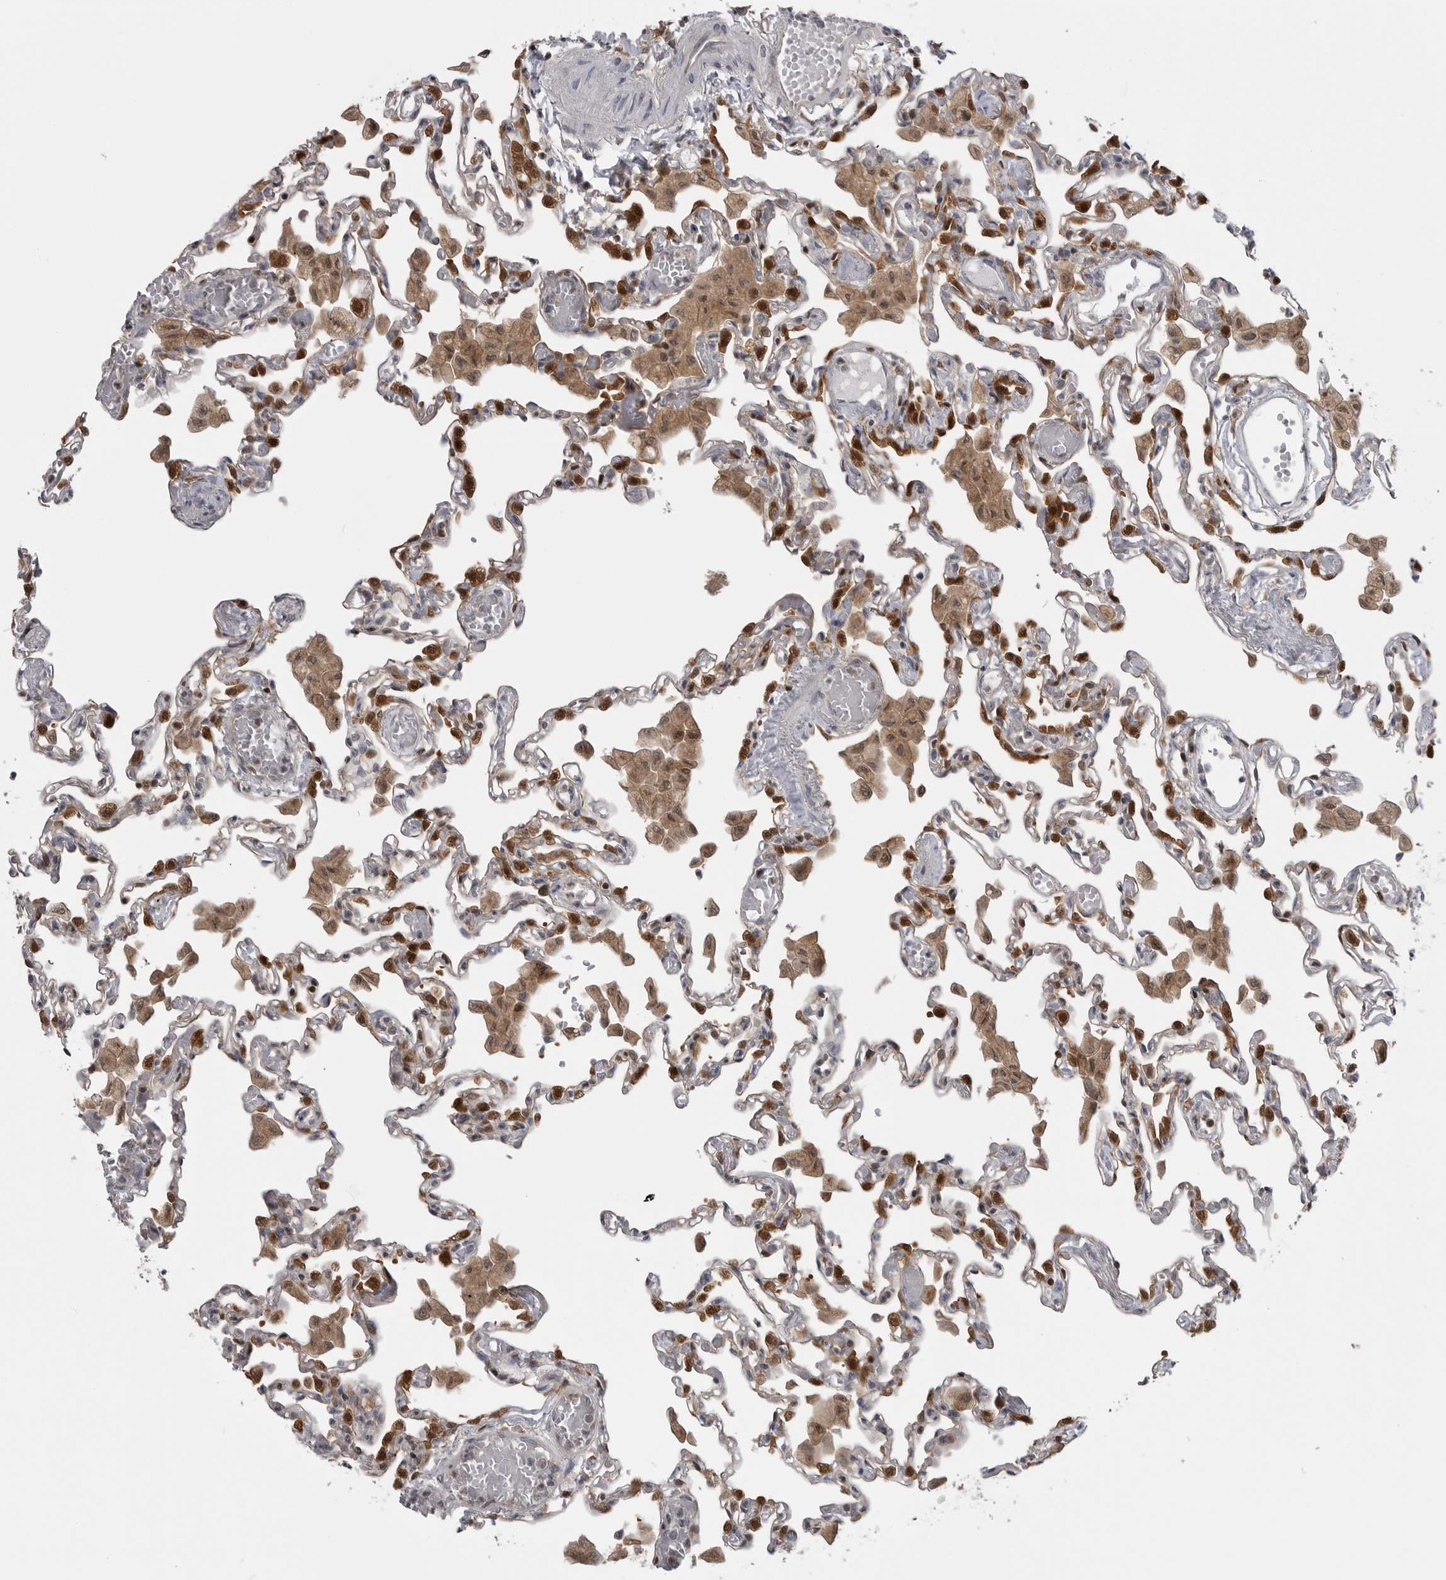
{"staining": {"intensity": "moderate", "quantity": "25%-75%", "location": "cytoplasmic/membranous,nuclear"}, "tissue": "lung", "cell_type": "Alveolar cells", "image_type": "normal", "snomed": [{"axis": "morphology", "description": "Normal tissue, NOS"}, {"axis": "topography", "description": "Bronchus"}, {"axis": "topography", "description": "Lung"}], "caption": "Immunohistochemical staining of normal human lung displays moderate cytoplasmic/membranous,nuclear protein positivity in about 25%-75% of alveolar cells.", "gene": "MAPK13", "patient": {"sex": "female", "age": 49}}